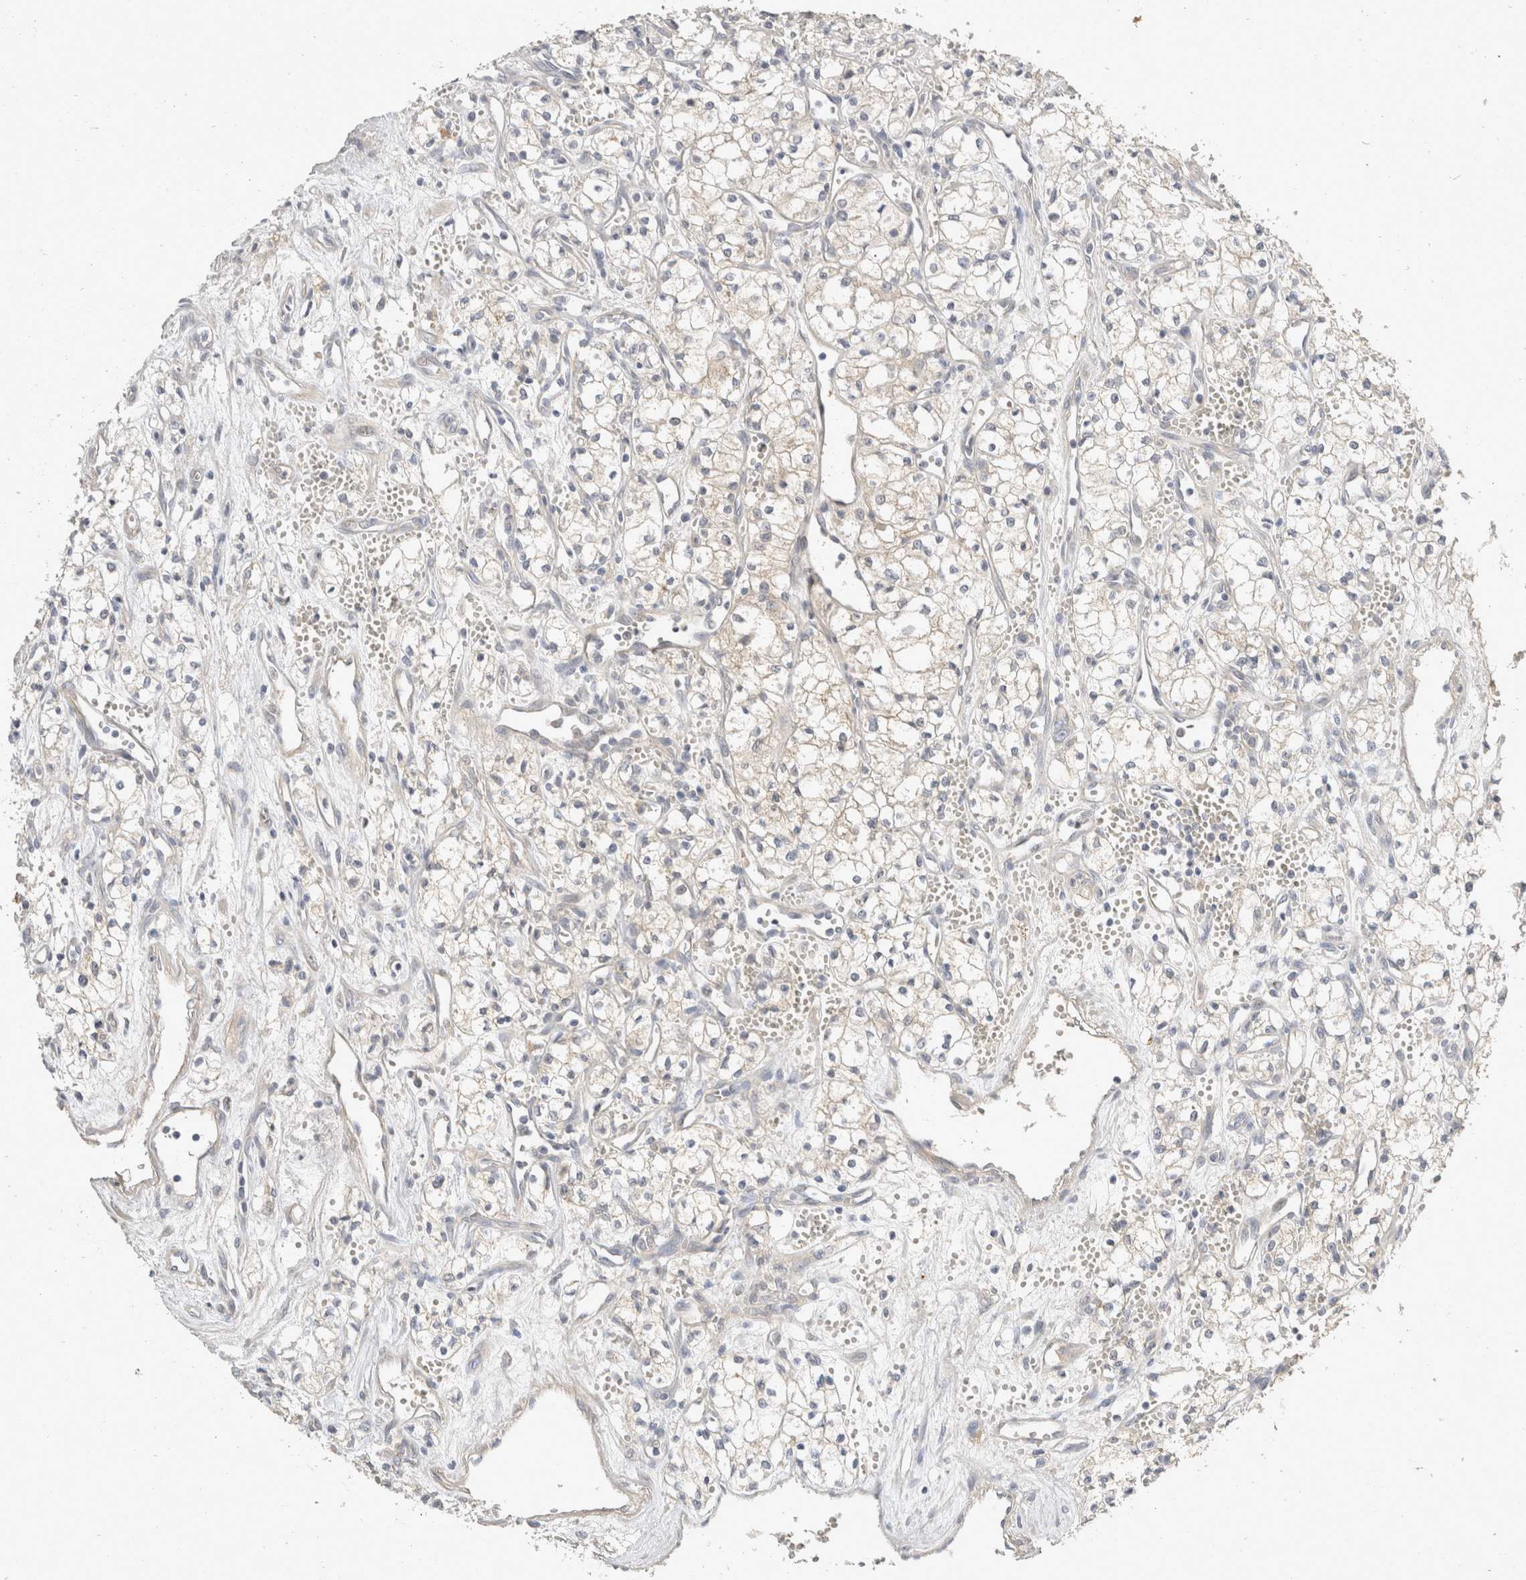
{"staining": {"intensity": "negative", "quantity": "none", "location": "none"}, "tissue": "renal cancer", "cell_type": "Tumor cells", "image_type": "cancer", "snomed": [{"axis": "morphology", "description": "Adenocarcinoma, NOS"}, {"axis": "topography", "description": "Kidney"}], "caption": "Immunohistochemistry photomicrograph of neoplastic tissue: human renal cancer stained with DAB demonstrates no significant protein positivity in tumor cells.", "gene": "TOM1L2", "patient": {"sex": "male", "age": 59}}